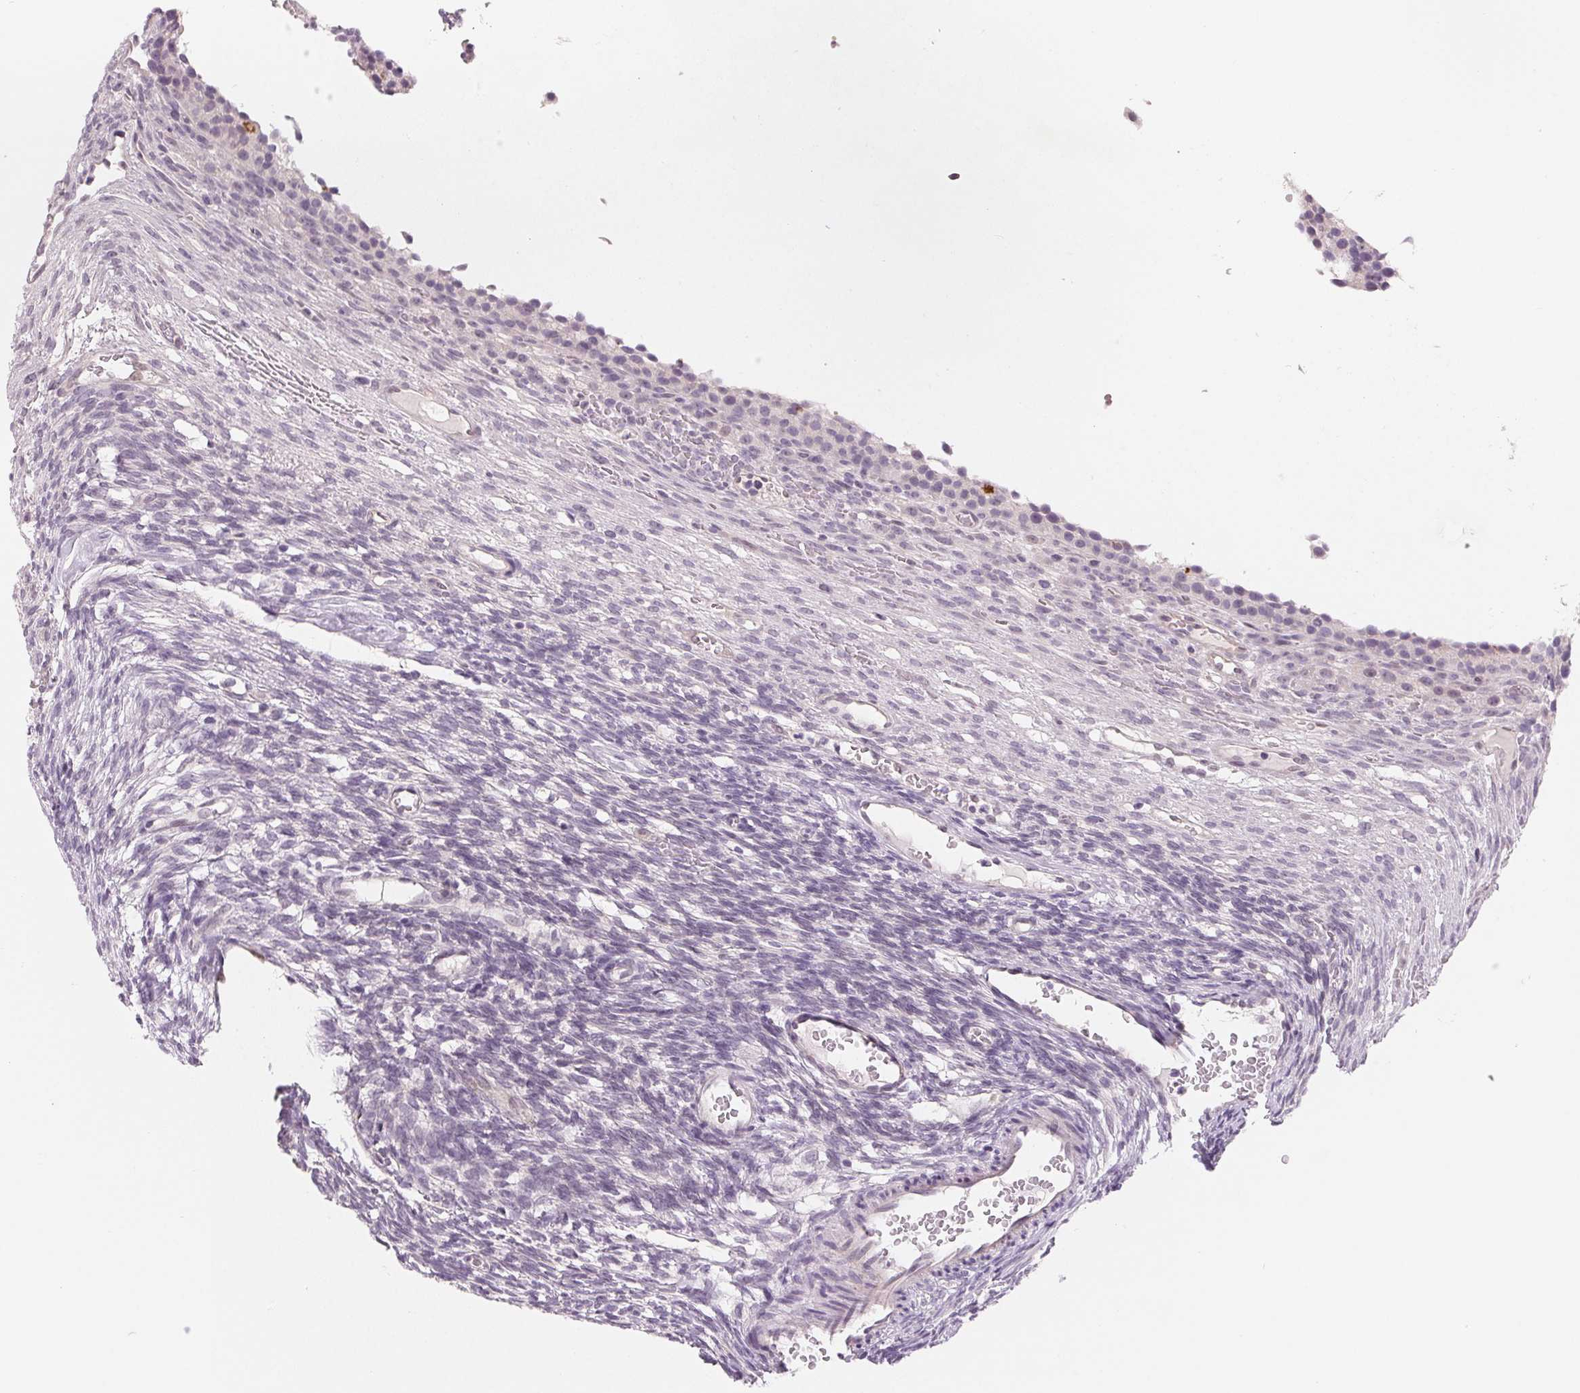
{"staining": {"intensity": "negative", "quantity": "none", "location": "none"}, "tissue": "ovary", "cell_type": "Follicle cells", "image_type": "normal", "snomed": [{"axis": "morphology", "description": "Normal tissue, NOS"}, {"axis": "topography", "description": "Ovary"}], "caption": "Normal ovary was stained to show a protein in brown. There is no significant expression in follicle cells. (DAB immunohistochemistry (IHC) with hematoxylin counter stain).", "gene": "CFC1B", "patient": {"sex": "female", "age": 34}}